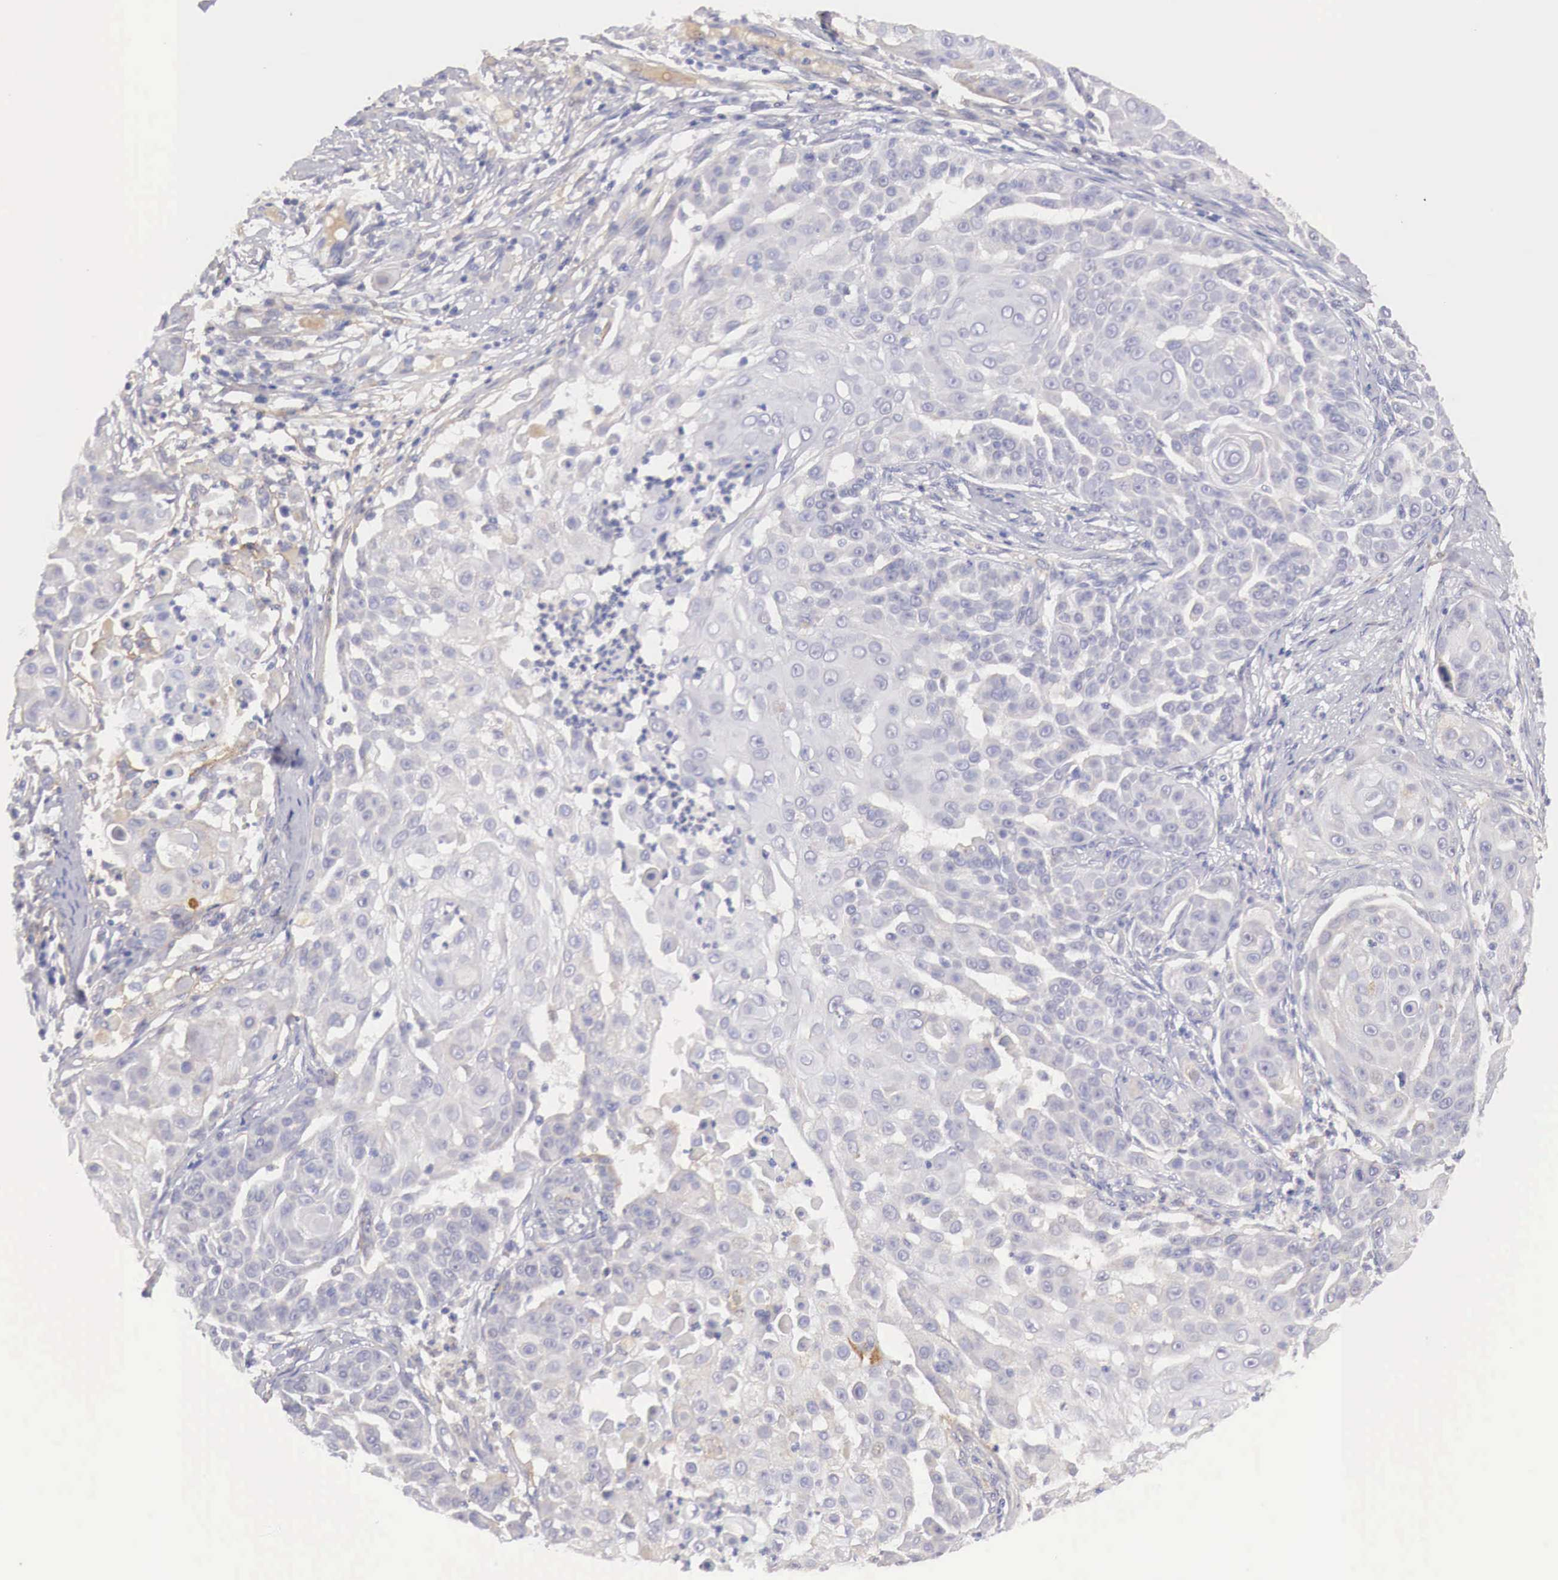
{"staining": {"intensity": "negative", "quantity": "none", "location": "none"}, "tissue": "skin cancer", "cell_type": "Tumor cells", "image_type": "cancer", "snomed": [{"axis": "morphology", "description": "Squamous cell carcinoma, NOS"}, {"axis": "topography", "description": "Skin"}], "caption": "Immunohistochemistry (IHC) of skin squamous cell carcinoma shows no staining in tumor cells.", "gene": "KLHDC7B", "patient": {"sex": "female", "age": 57}}